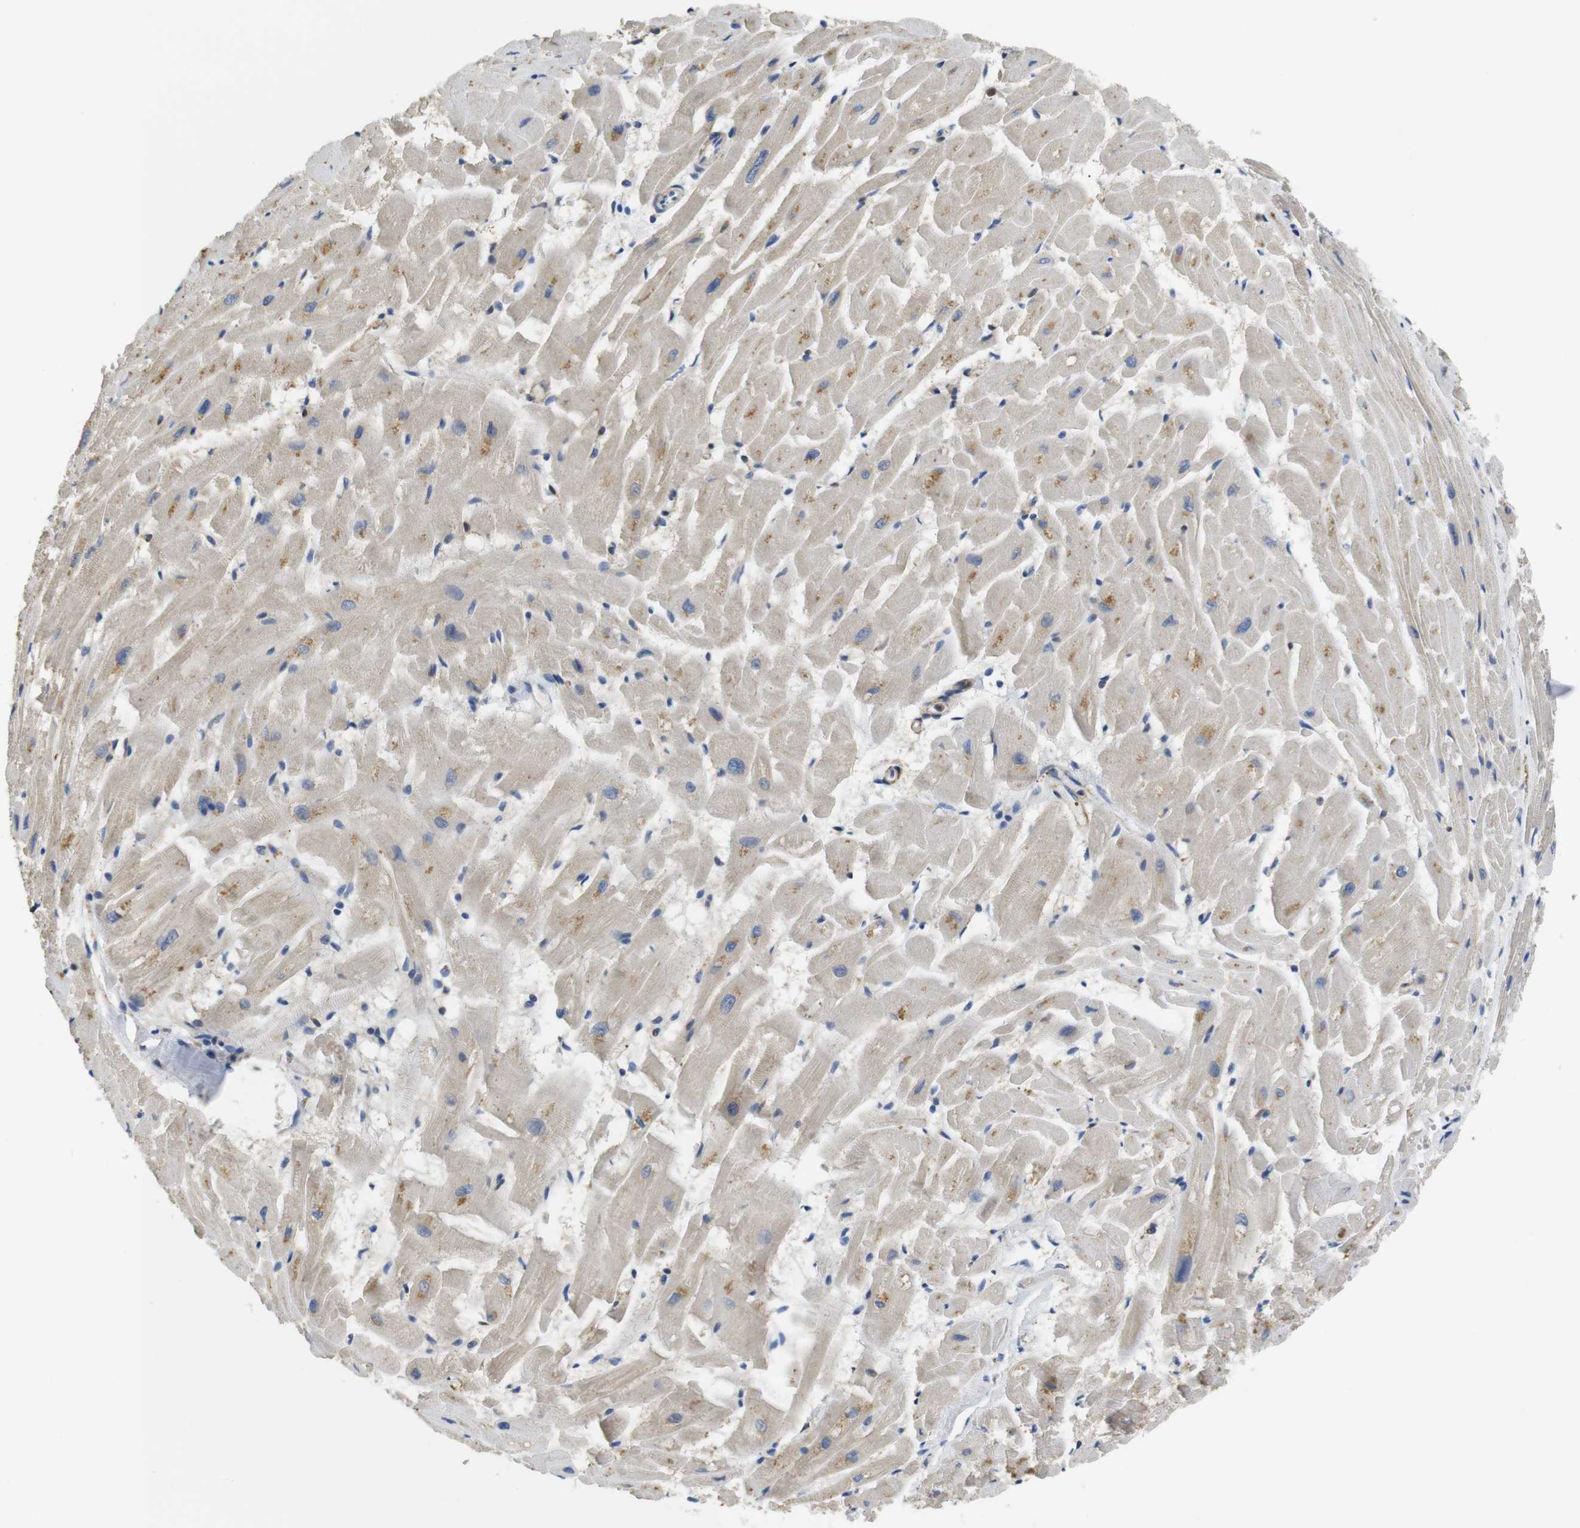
{"staining": {"intensity": "weak", "quantity": ">75%", "location": "cytoplasmic/membranous"}, "tissue": "heart muscle", "cell_type": "Cardiomyocytes", "image_type": "normal", "snomed": [{"axis": "morphology", "description": "Normal tissue, NOS"}, {"axis": "topography", "description": "Heart"}], "caption": "A micrograph of human heart muscle stained for a protein shows weak cytoplasmic/membranous brown staining in cardiomyocytes.", "gene": "FNTA", "patient": {"sex": "female", "age": 19}}